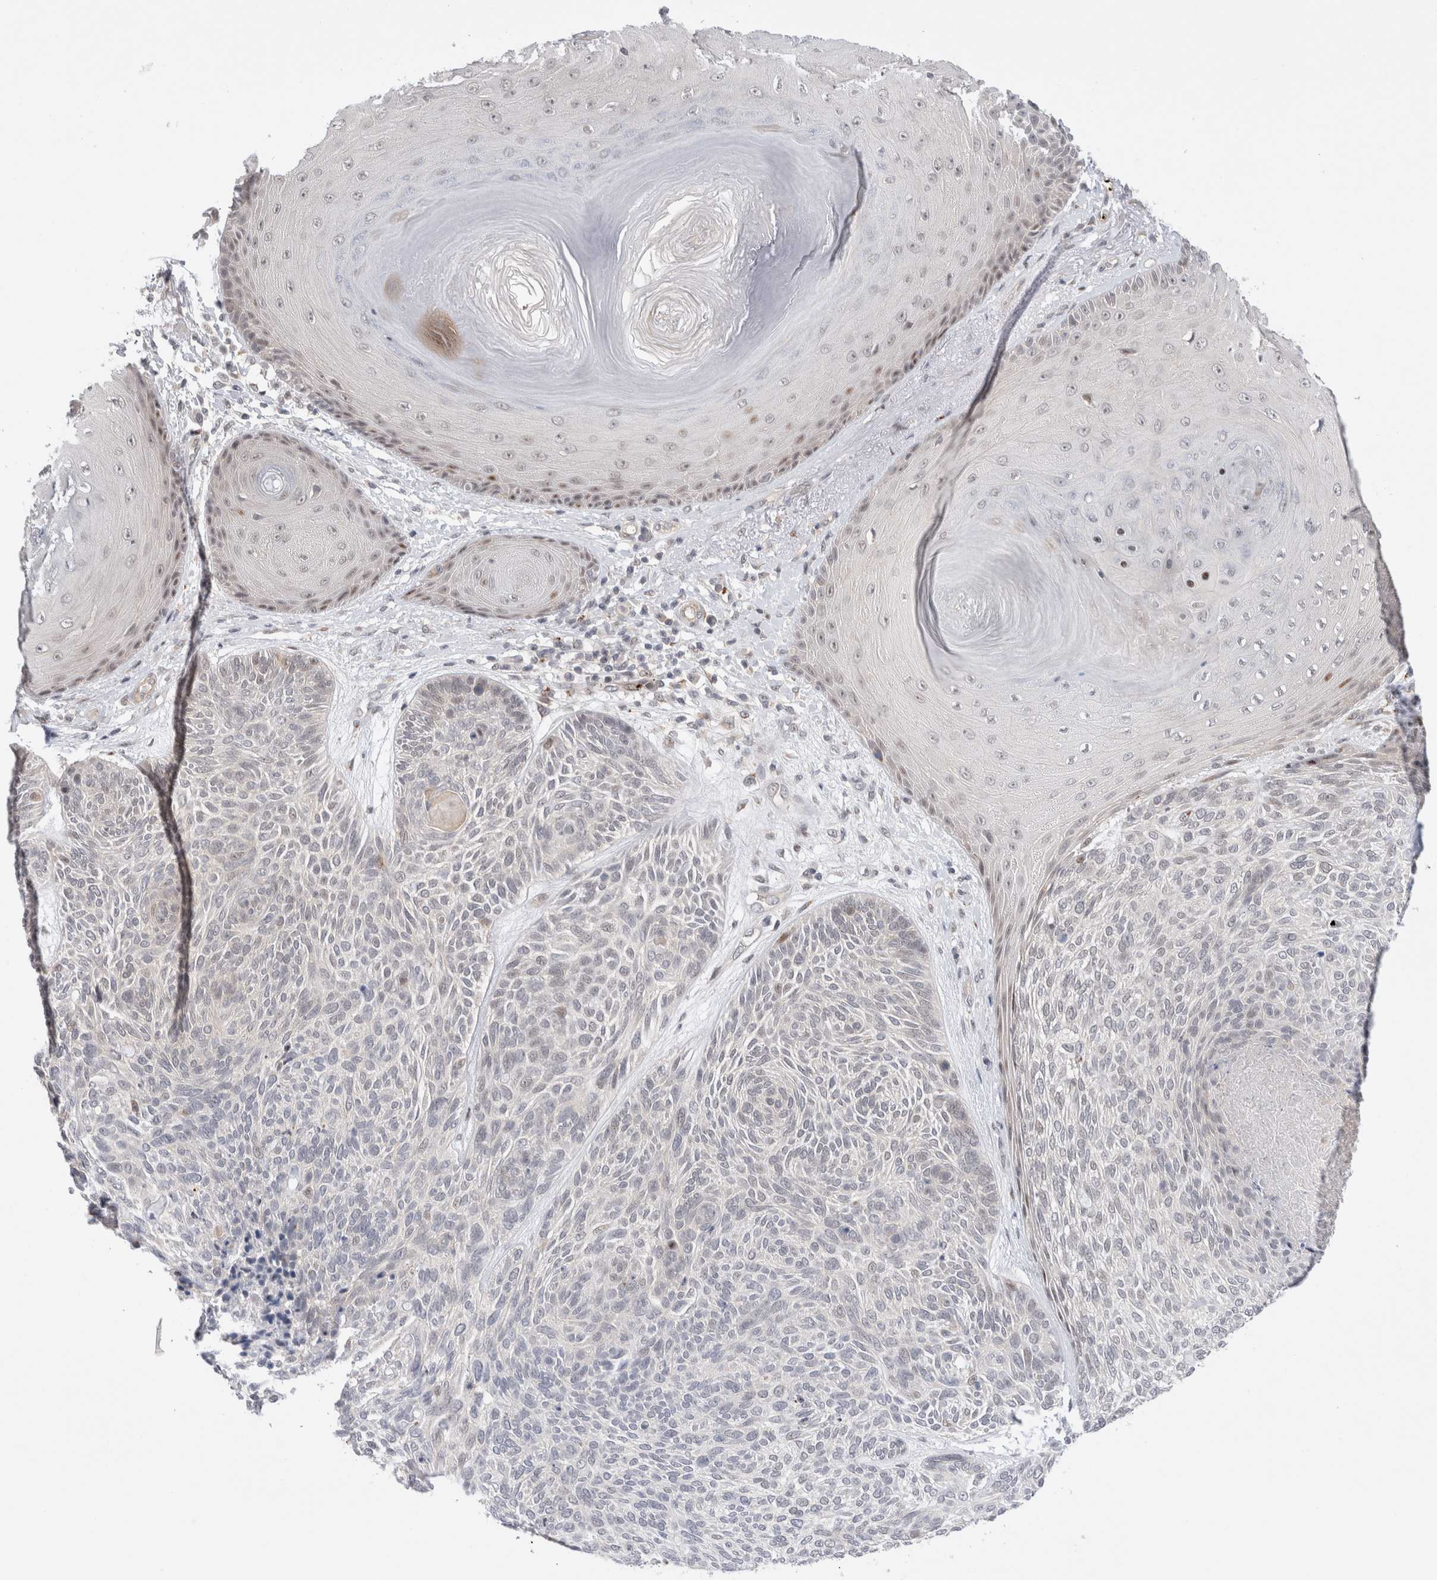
{"staining": {"intensity": "negative", "quantity": "none", "location": "none"}, "tissue": "skin cancer", "cell_type": "Tumor cells", "image_type": "cancer", "snomed": [{"axis": "morphology", "description": "Basal cell carcinoma"}, {"axis": "topography", "description": "Skin"}], "caption": "Tumor cells show no significant staining in skin cancer. (DAB immunohistochemistry (IHC) visualized using brightfield microscopy, high magnification).", "gene": "VPS28", "patient": {"sex": "male", "age": 55}}